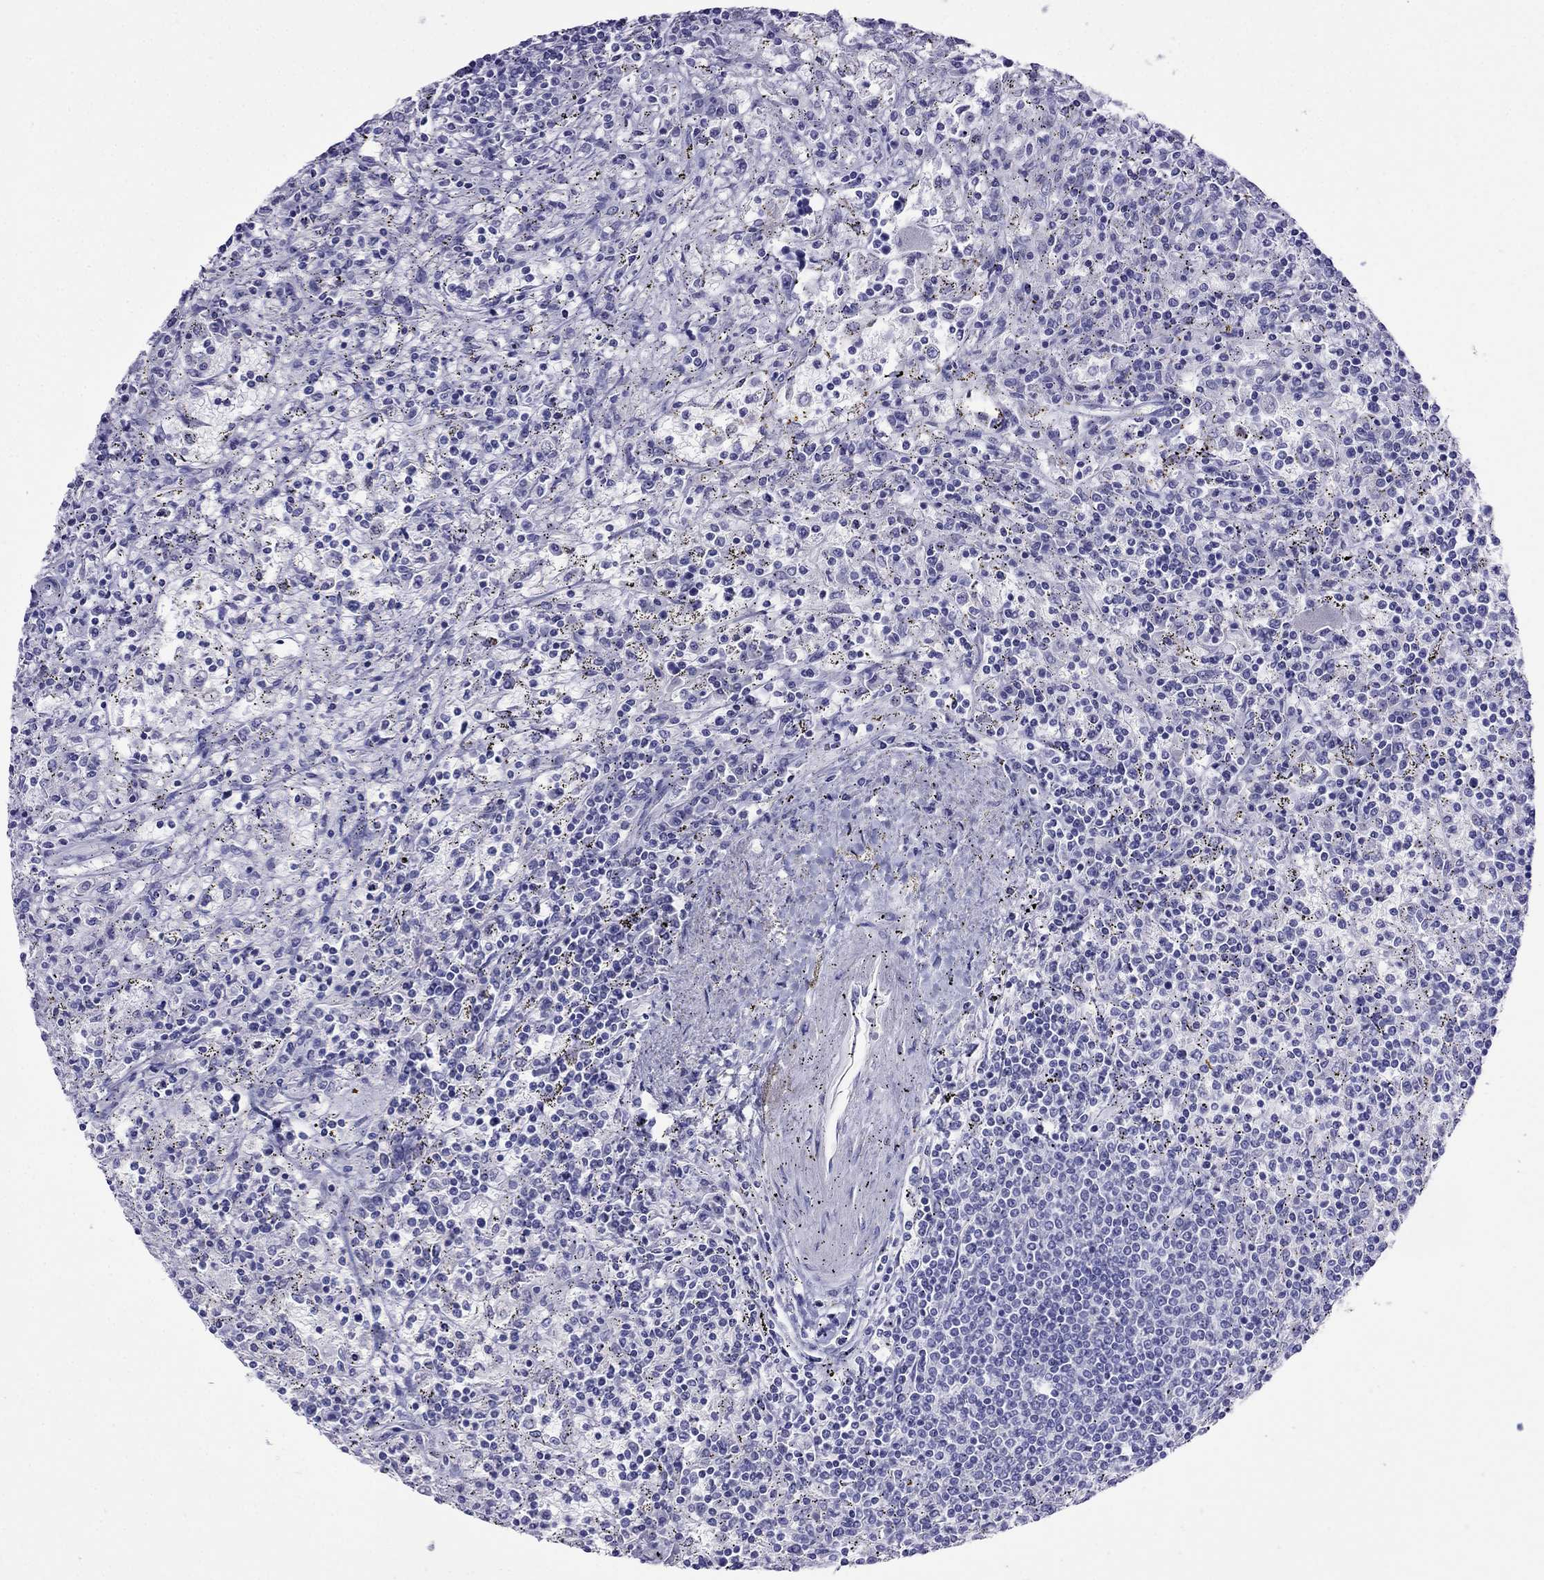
{"staining": {"intensity": "negative", "quantity": "none", "location": "none"}, "tissue": "lymphoma", "cell_type": "Tumor cells", "image_type": "cancer", "snomed": [{"axis": "morphology", "description": "Malignant lymphoma, non-Hodgkin's type, Low grade"}, {"axis": "topography", "description": "Spleen"}], "caption": "Lymphoma stained for a protein using IHC shows no staining tumor cells.", "gene": "PCDHA6", "patient": {"sex": "male", "age": 62}}